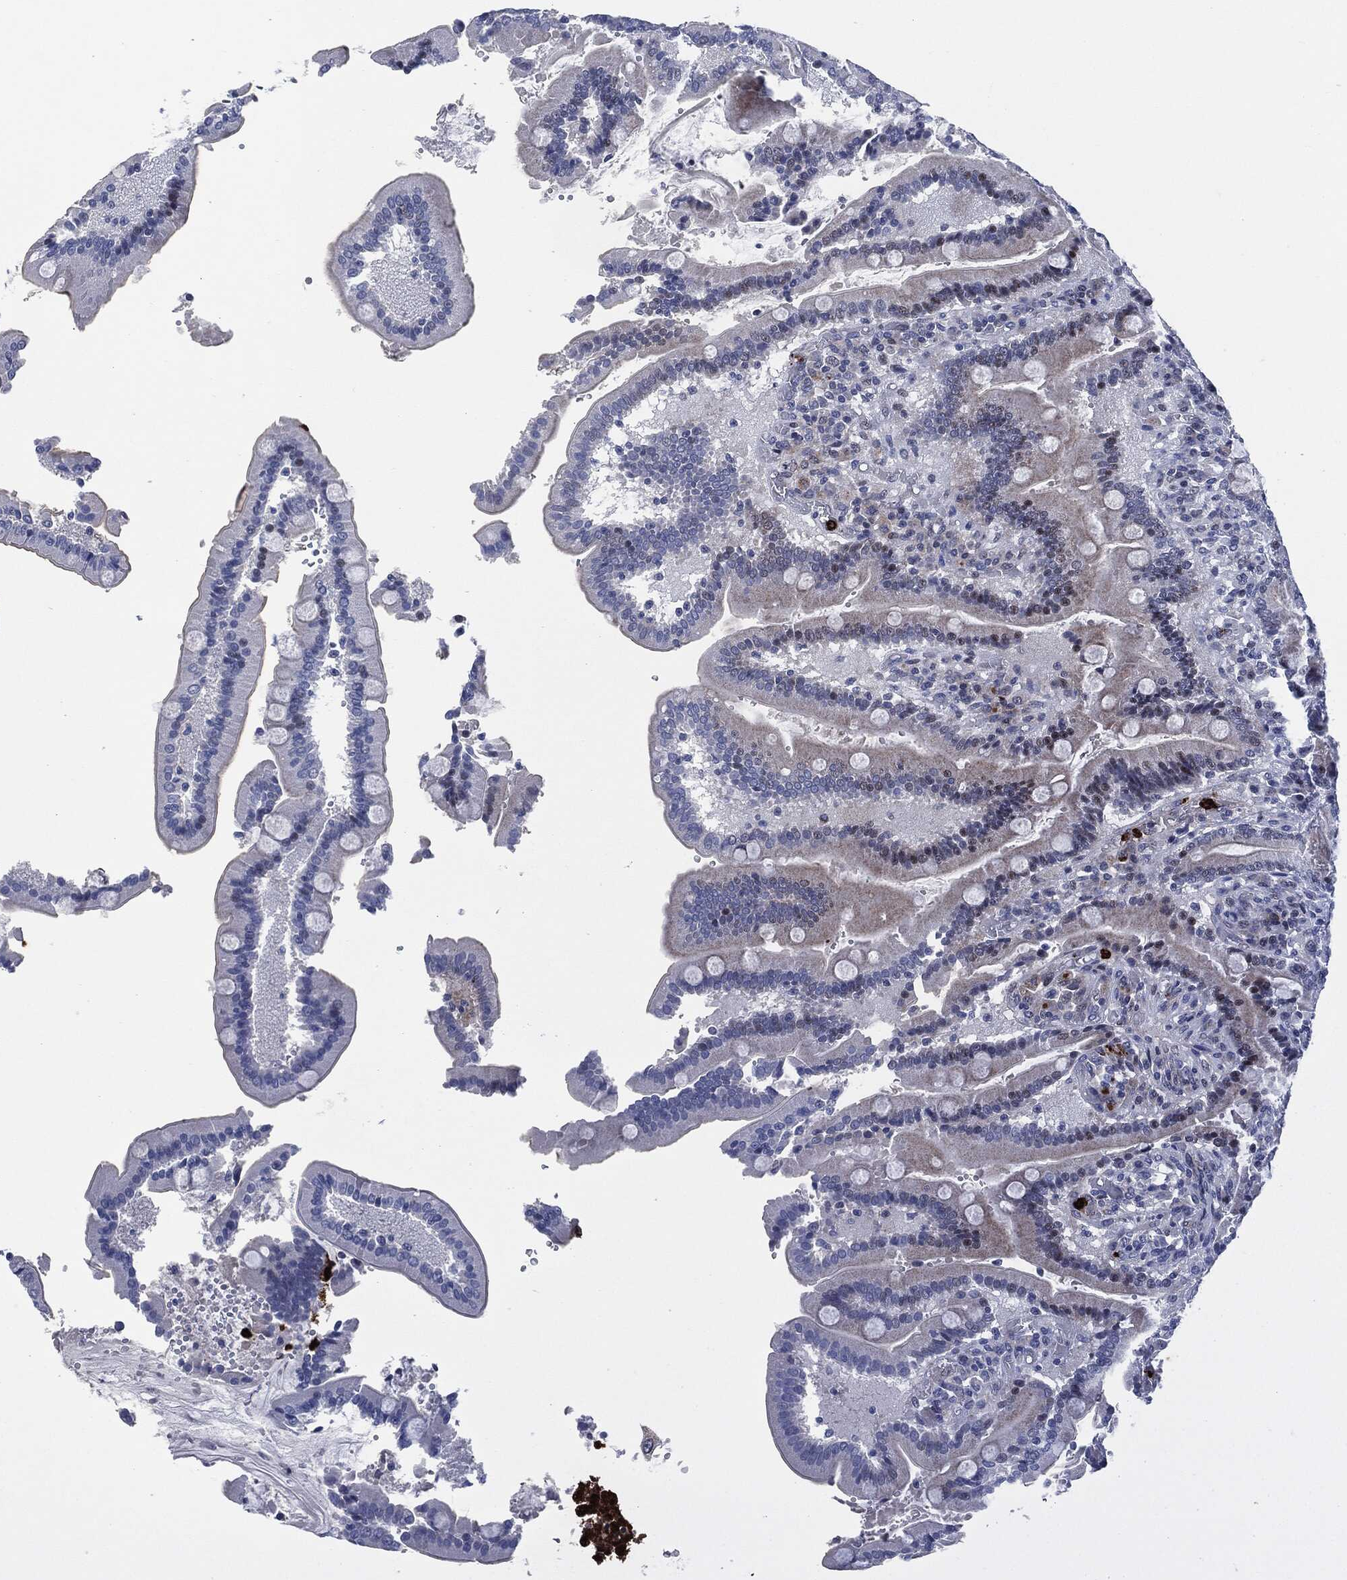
{"staining": {"intensity": "weak", "quantity": "<25%", "location": "cytoplasmic/membranous,nuclear"}, "tissue": "duodenum", "cell_type": "Glandular cells", "image_type": "normal", "snomed": [{"axis": "morphology", "description": "Normal tissue, NOS"}, {"axis": "topography", "description": "Duodenum"}], "caption": "Immunohistochemistry image of benign human duodenum stained for a protein (brown), which displays no staining in glandular cells. (DAB (3,3'-diaminobenzidine) immunohistochemistry, high magnification).", "gene": "MPO", "patient": {"sex": "female", "age": 62}}